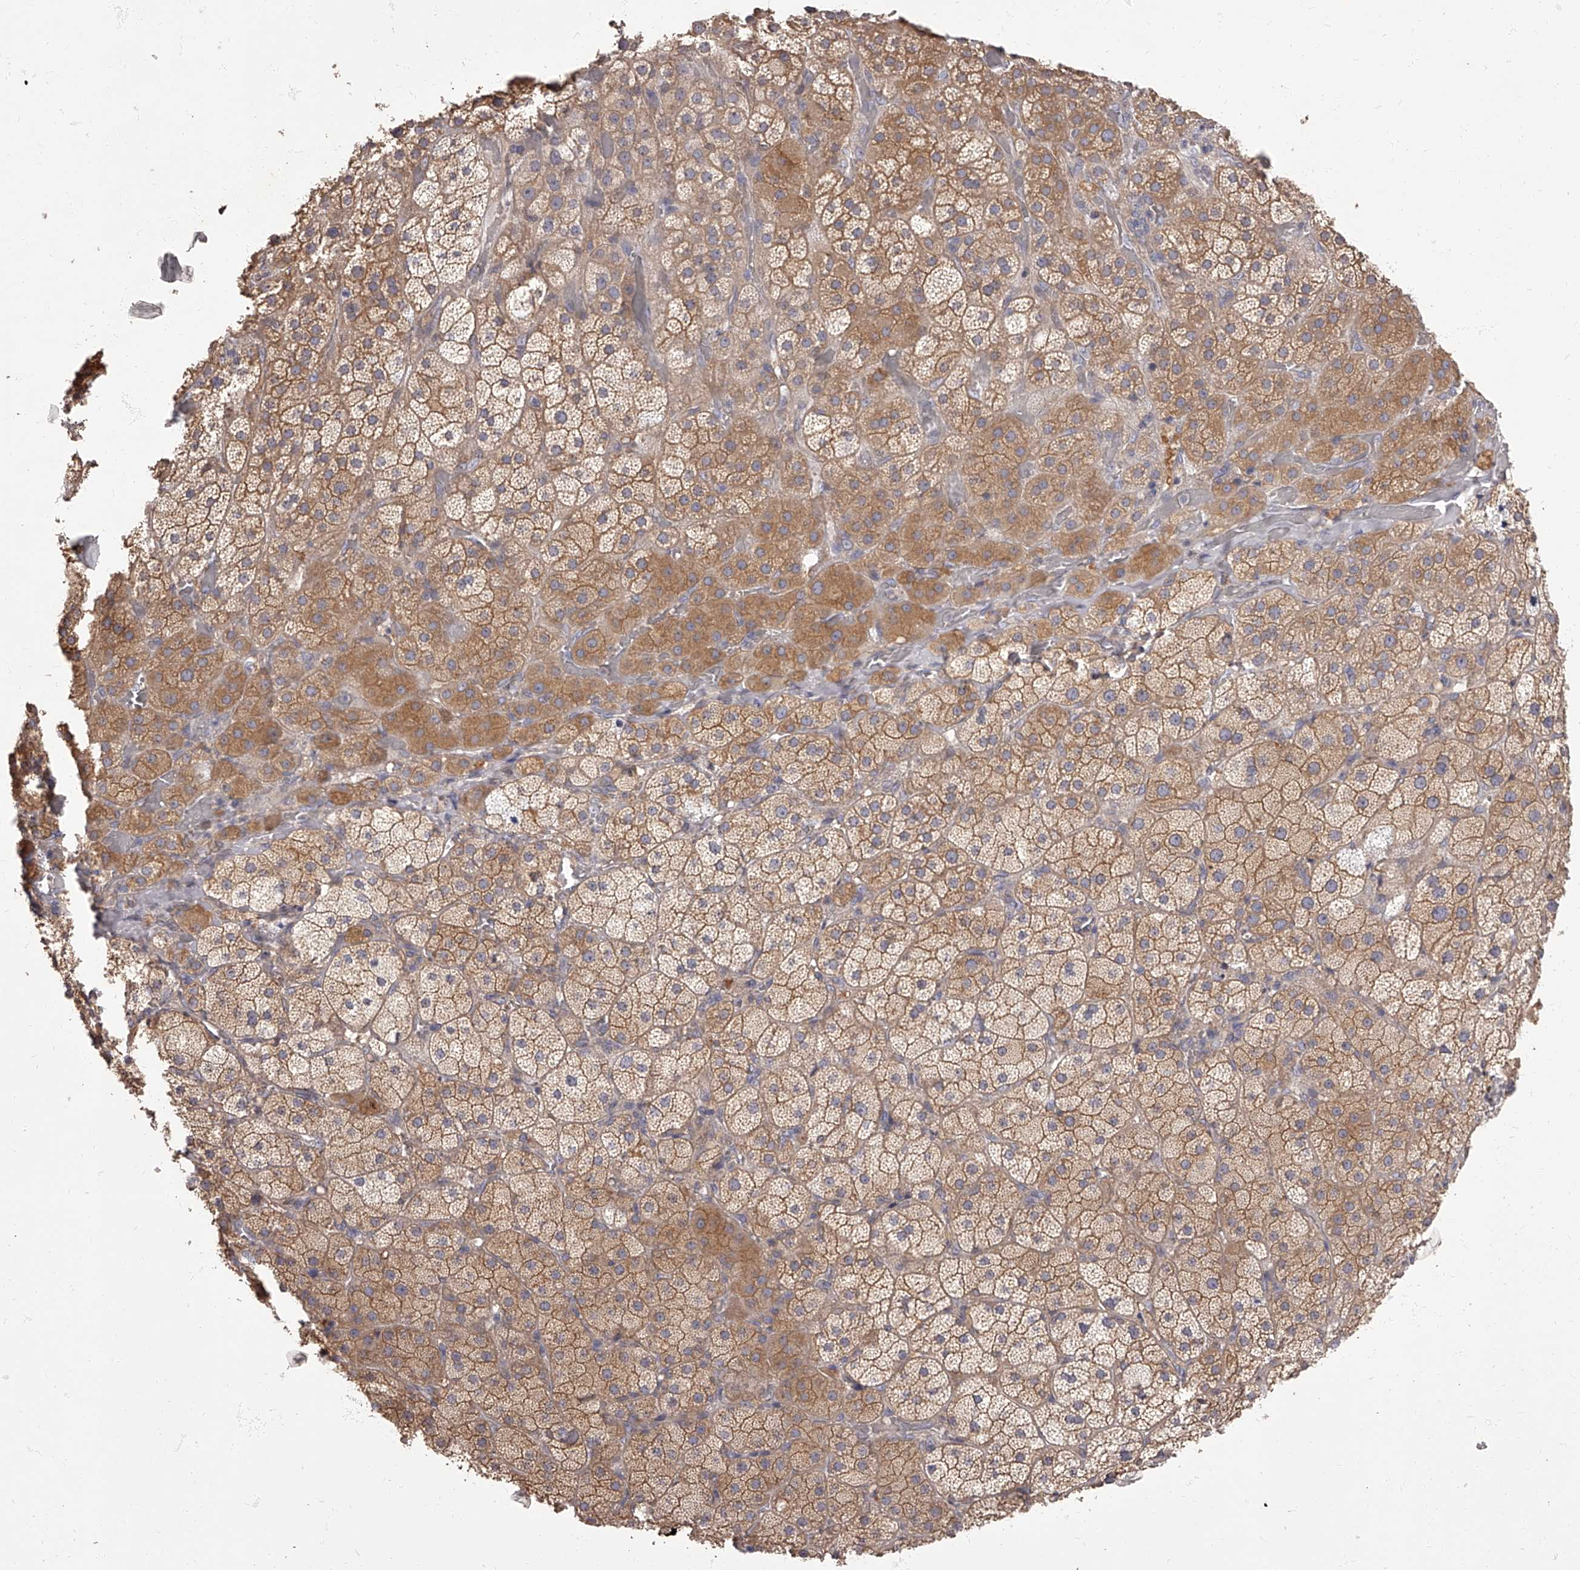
{"staining": {"intensity": "moderate", "quantity": ">75%", "location": "cytoplasmic/membranous"}, "tissue": "adrenal gland", "cell_type": "Glandular cells", "image_type": "normal", "snomed": [{"axis": "morphology", "description": "Normal tissue, NOS"}, {"axis": "topography", "description": "Adrenal gland"}], "caption": "This is an image of immunohistochemistry (IHC) staining of normal adrenal gland, which shows moderate staining in the cytoplasmic/membranous of glandular cells.", "gene": "APEH", "patient": {"sex": "male", "age": 57}}